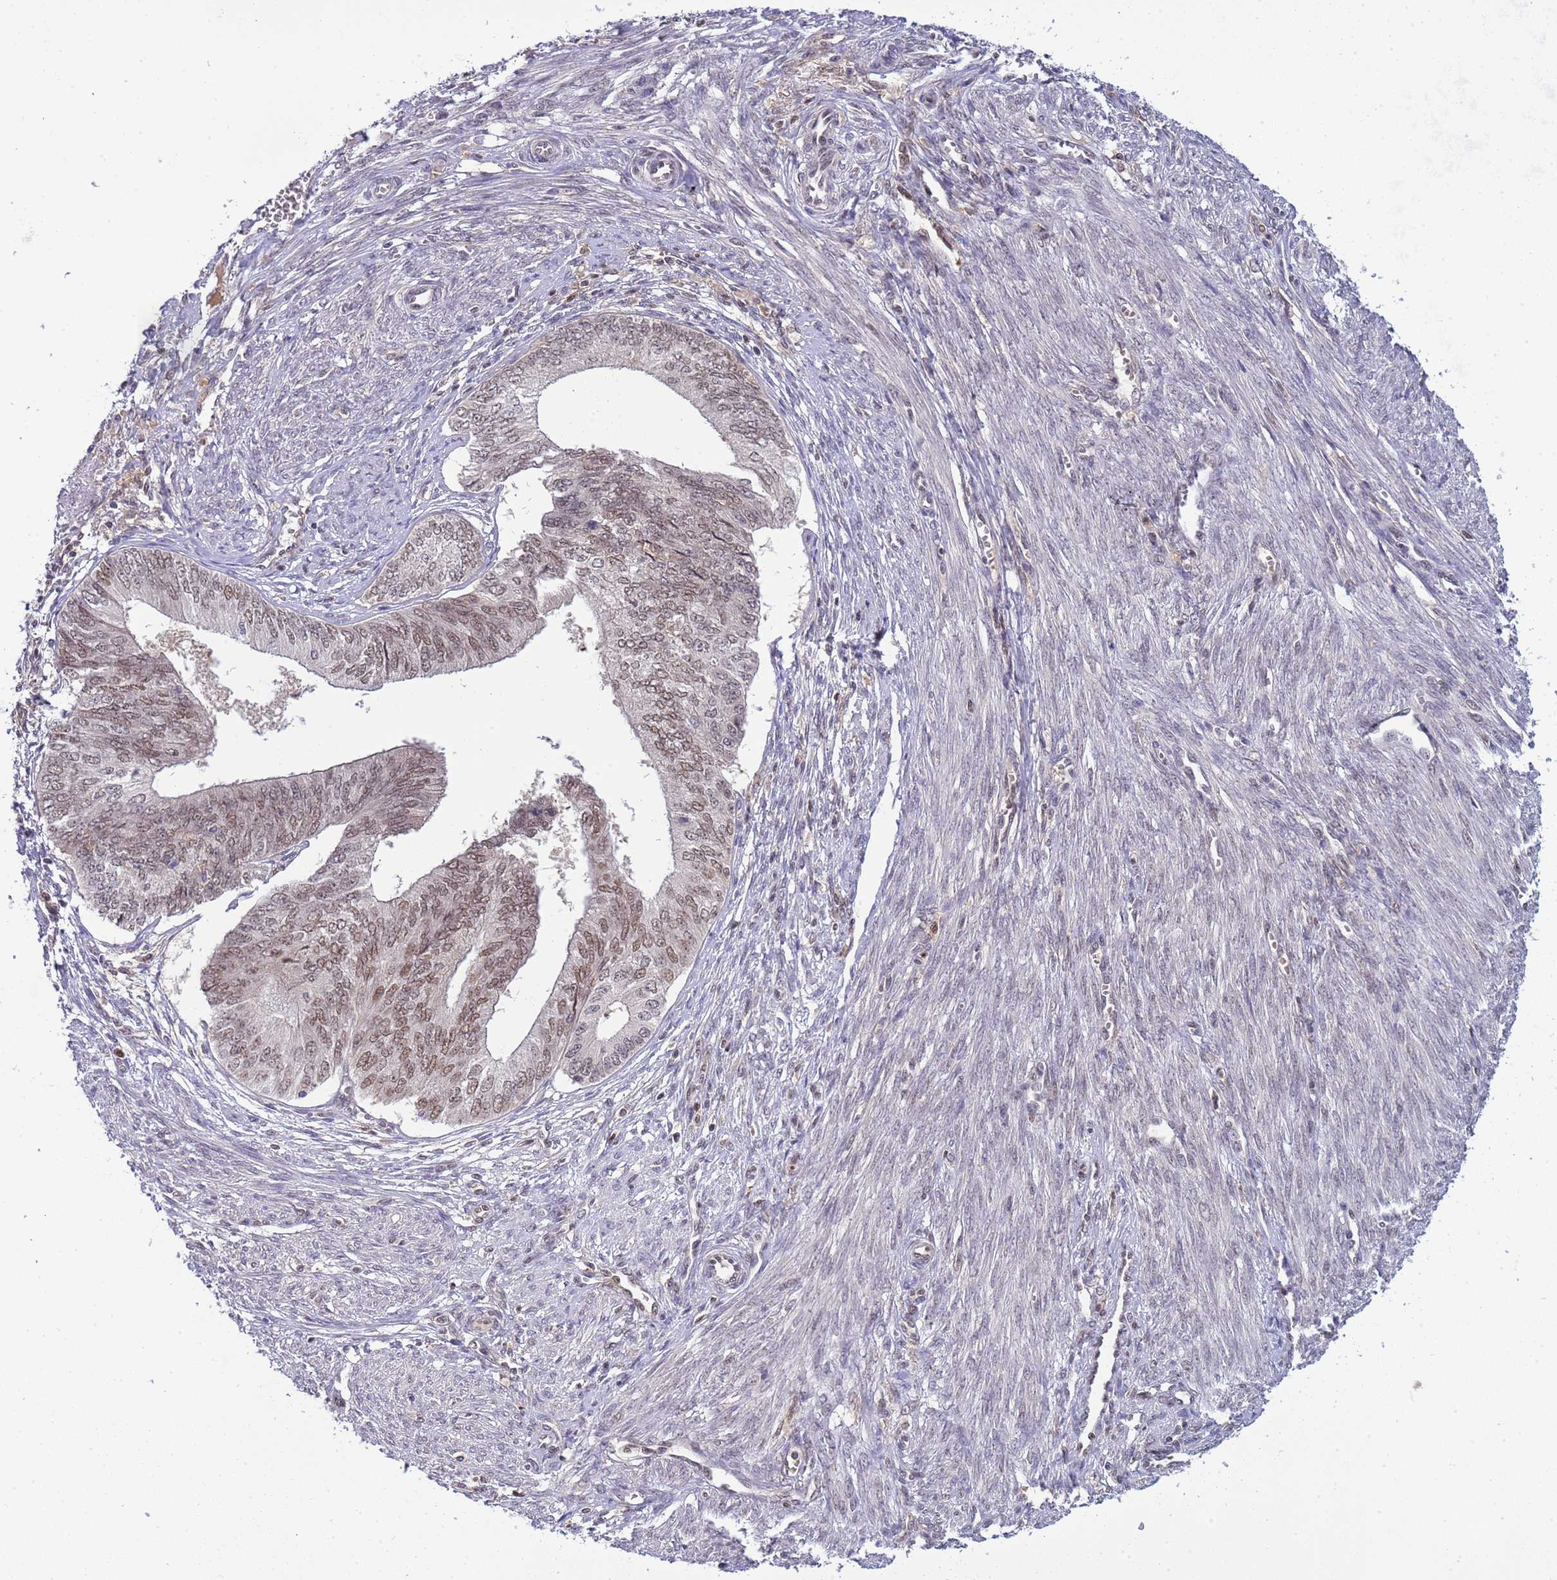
{"staining": {"intensity": "moderate", "quantity": ">75%", "location": "nuclear"}, "tissue": "endometrial cancer", "cell_type": "Tumor cells", "image_type": "cancer", "snomed": [{"axis": "morphology", "description": "Adenocarcinoma, NOS"}, {"axis": "topography", "description": "Endometrium"}], "caption": "IHC photomicrograph of neoplastic tissue: human endometrial cancer stained using immunohistochemistry (IHC) demonstrates medium levels of moderate protein expression localized specifically in the nuclear of tumor cells, appearing as a nuclear brown color.", "gene": "CD53", "patient": {"sex": "female", "age": 68}}